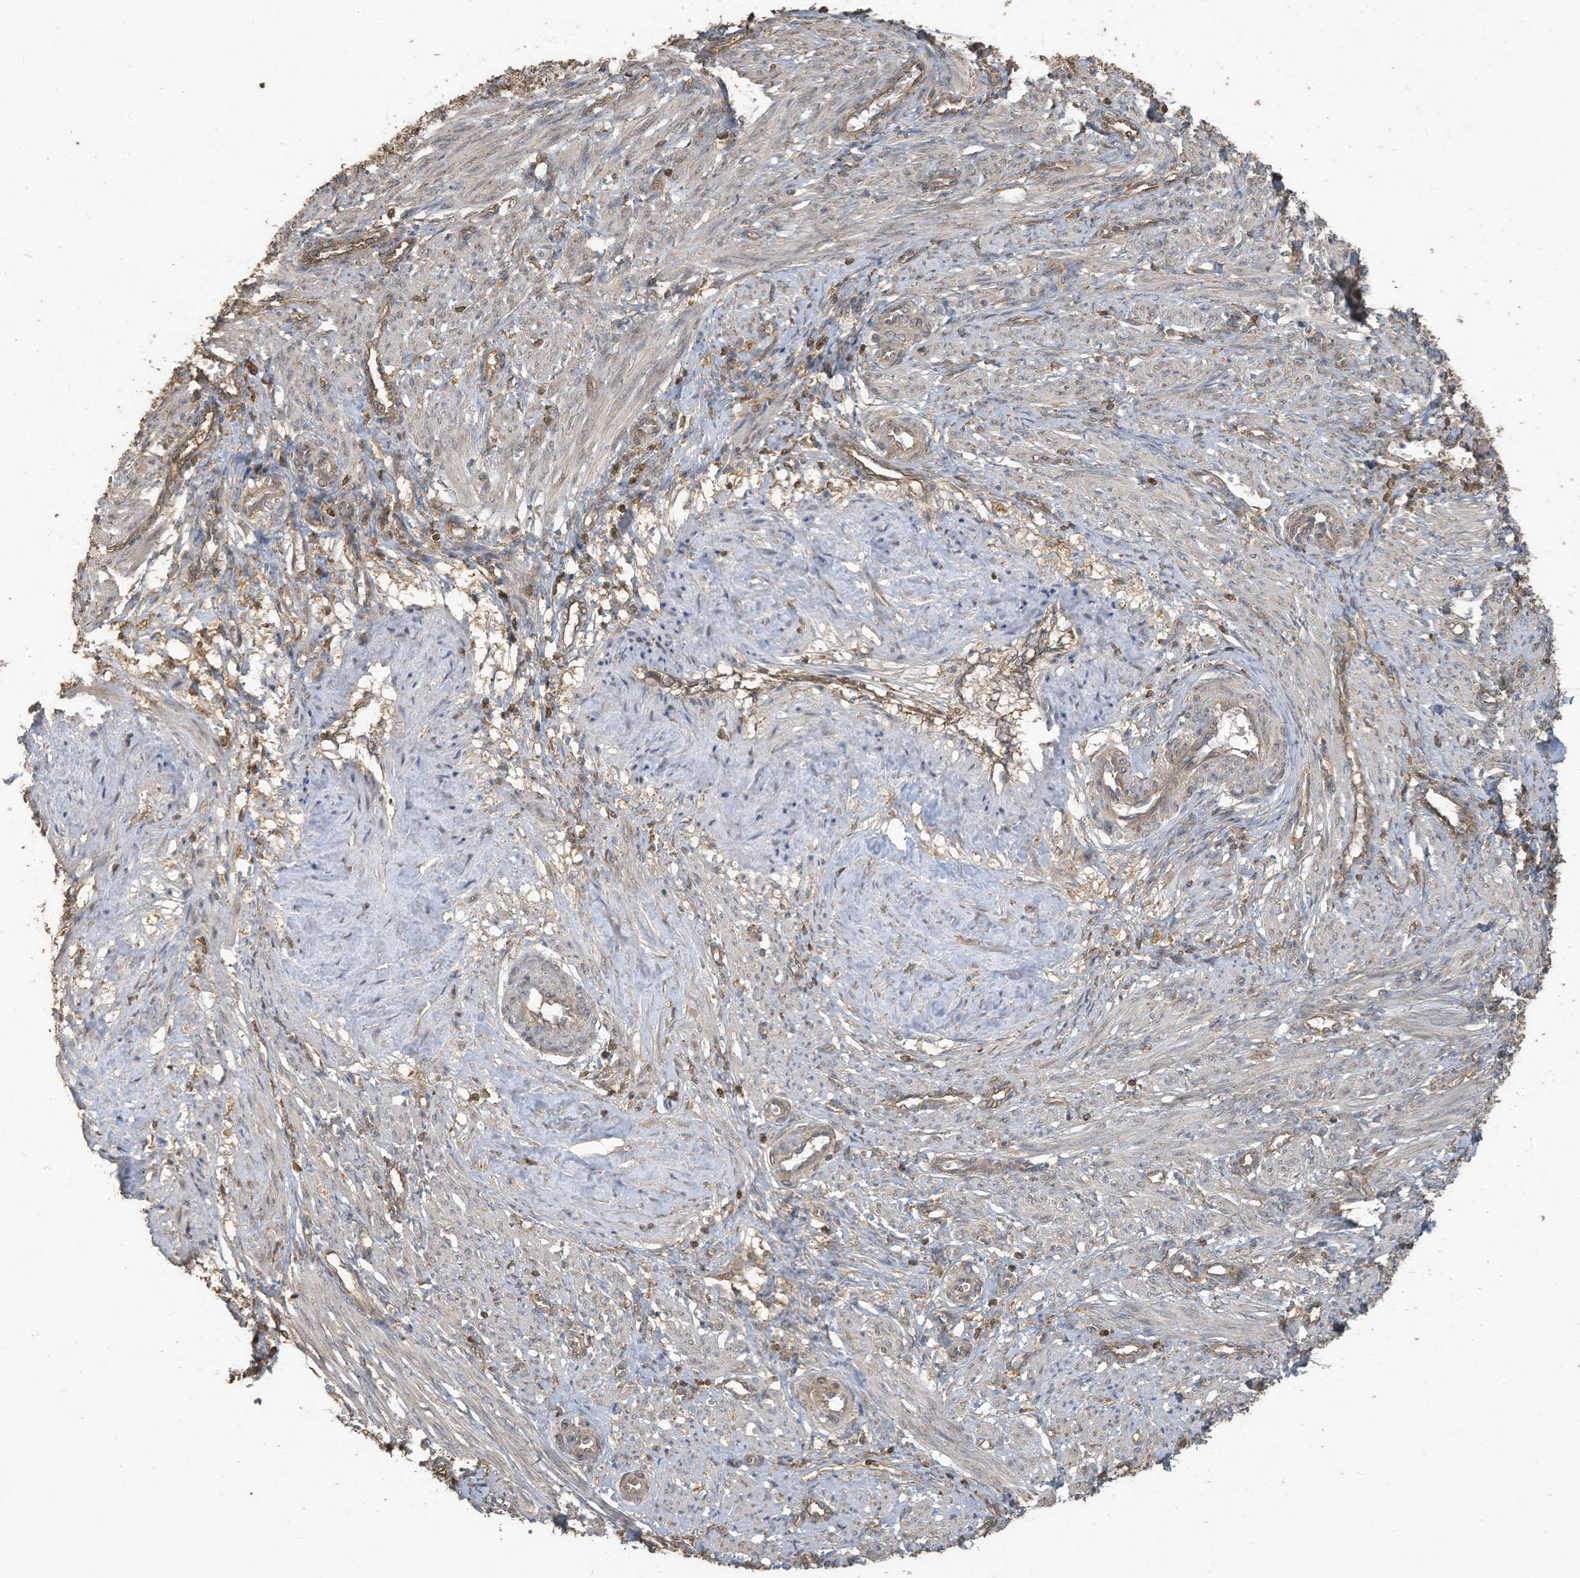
{"staining": {"intensity": "negative", "quantity": "none", "location": "none"}, "tissue": "smooth muscle", "cell_type": "Smooth muscle cells", "image_type": "normal", "snomed": [{"axis": "morphology", "description": "Normal tissue, NOS"}, {"axis": "topography", "description": "Endometrium"}], "caption": "This is an IHC photomicrograph of normal human smooth muscle. There is no expression in smooth muscle cells.", "gene": "COX10", "patient": {"sex": "female", "age": 33}}